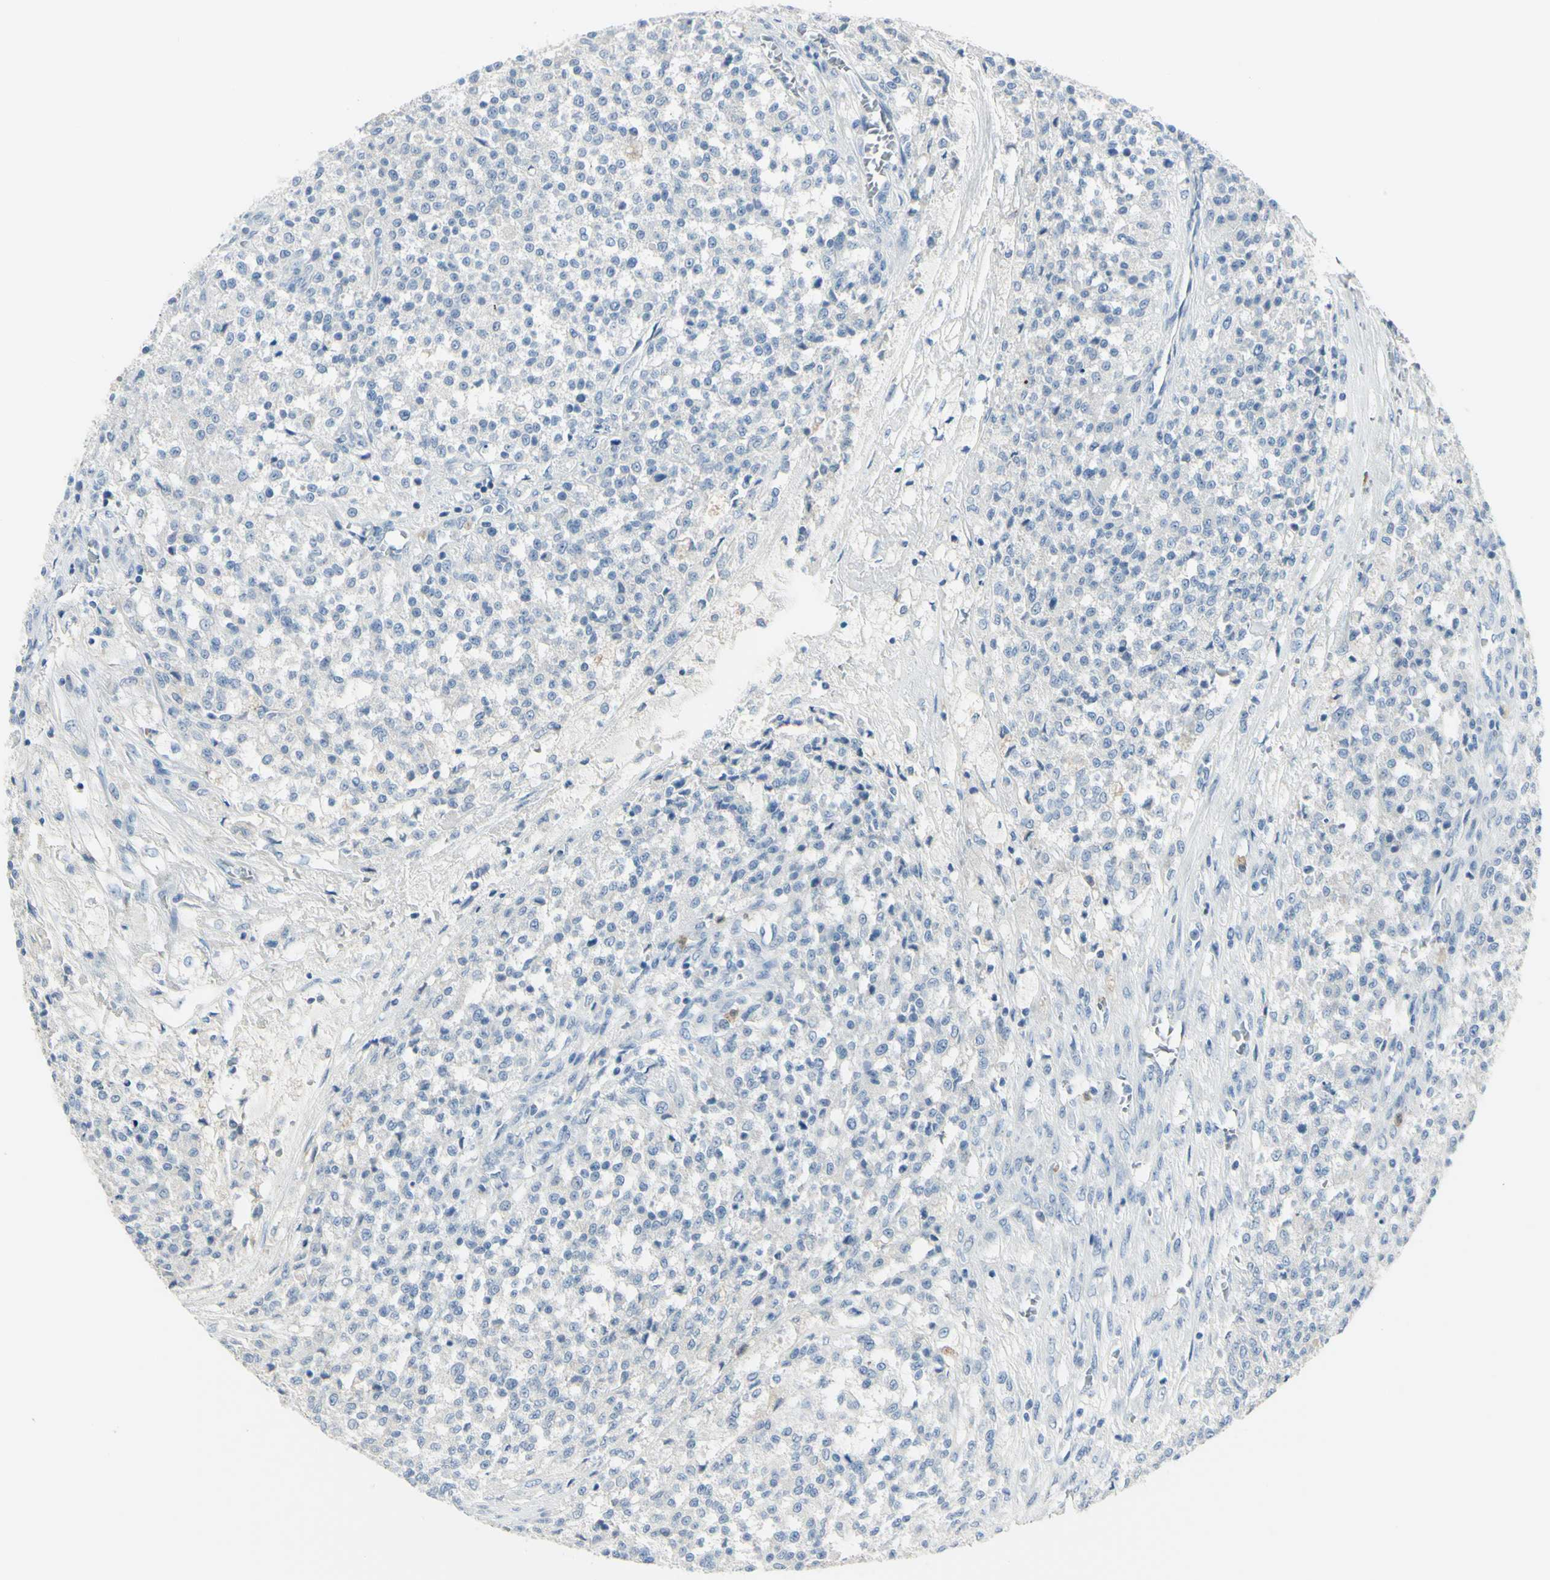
{"staining": {"intensity": "negative", "quantity": "none", "location": "none"}, "tissue": "testis cancer", "cell_type": "Tumor cells", "image_type": "cancer", "snomed": [{"axis": "morphology", "description": "Seminoma, NOS"}, {"axis": "topography", "description": "Testis"}], "caption": "A histopathology image of testis cancer (seminoma) stained for a protein reveals no brown staining in tumor cells.", "gene": "ZNF557", "patient": {"sex": "male", "age": 59}}